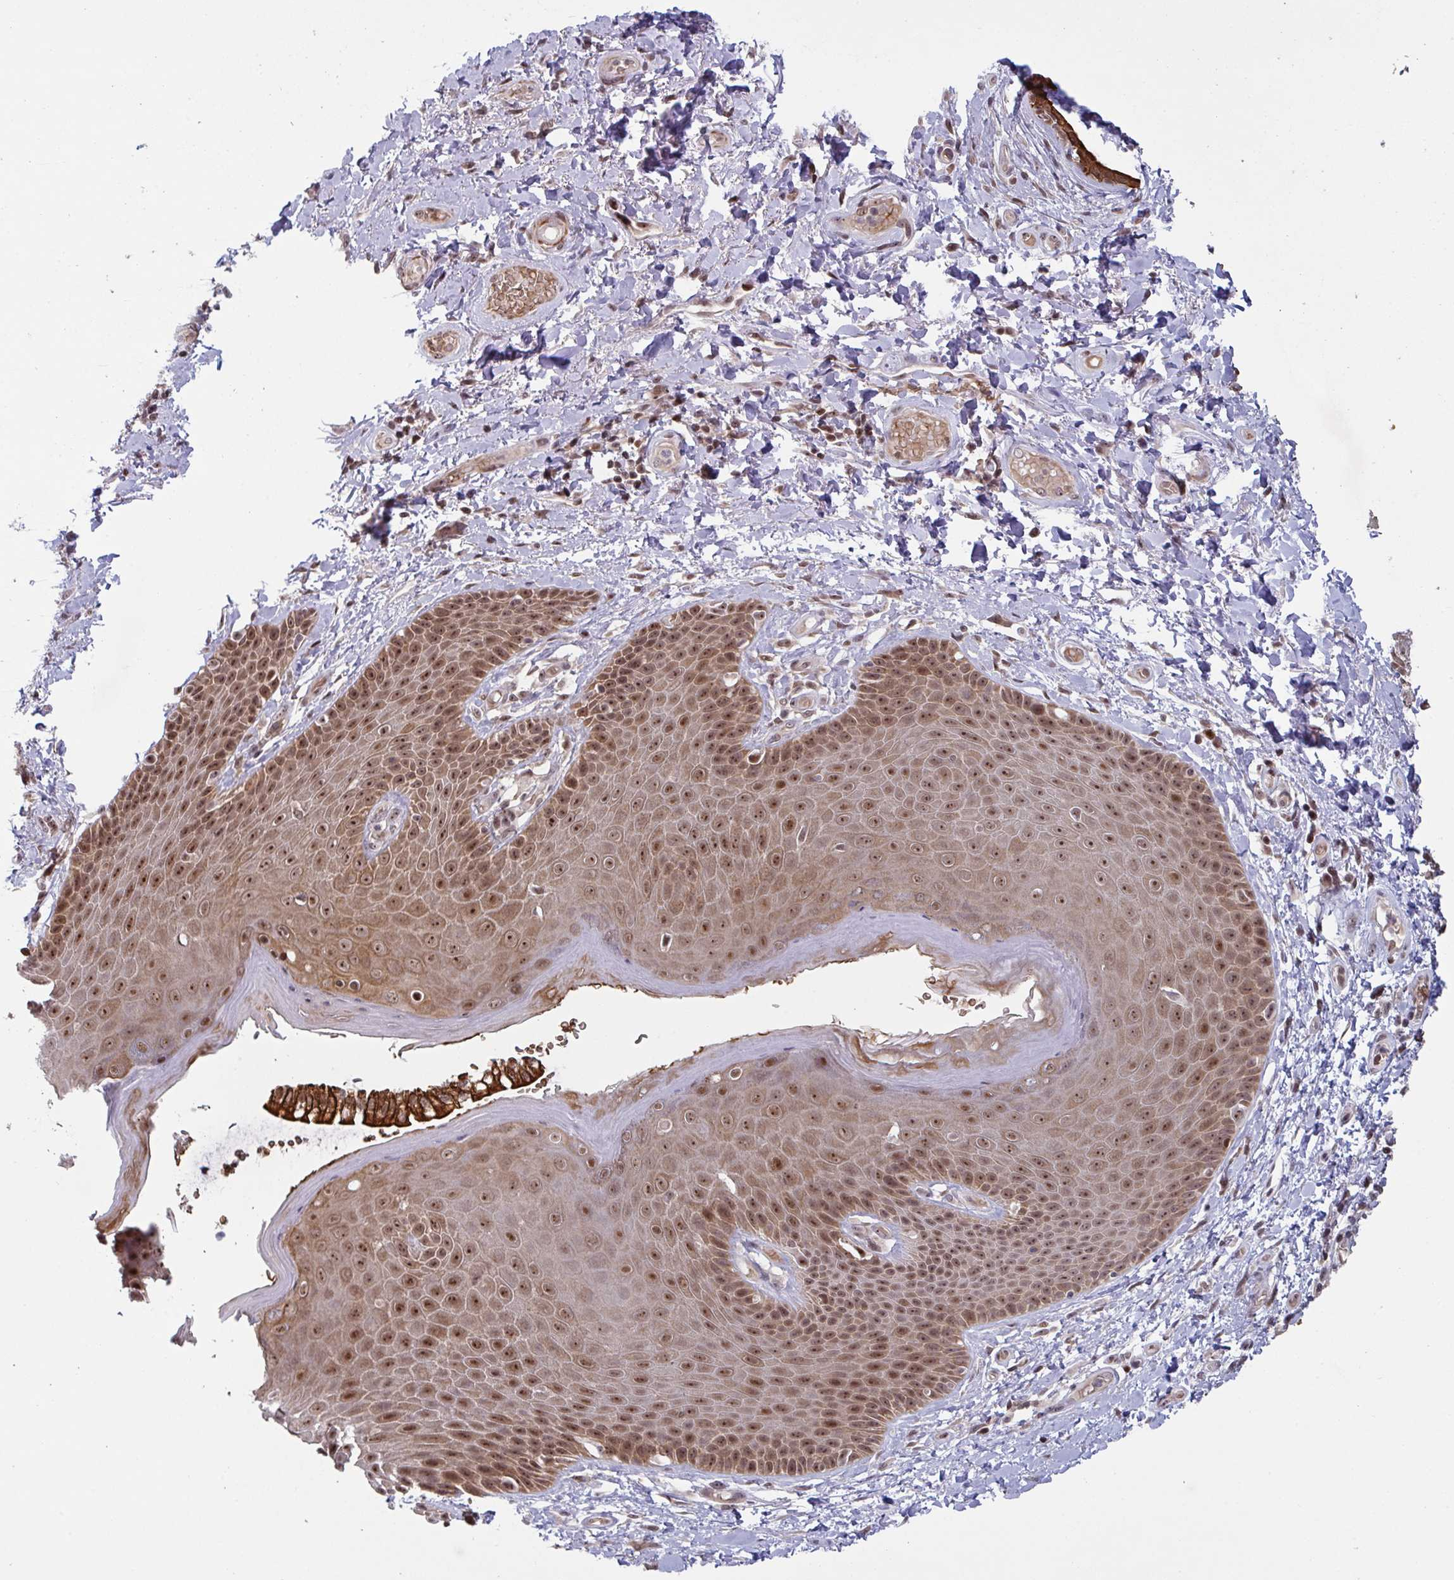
{"staining": {"intensity": "moderate", "quantity": ">75%", "location": "cytoplasmic/membranous,nuclear"}, "tissue": "skin", "cell_type": "Epidermal cells", "image_type": "normal", "snomed": [{"axis": "morphology", "description": "Normal tissue, NOS"}, {"axis": "topography", "description": "Anal"}, {"axis": "topography", "description": "Peripheral nerve tissue"}], "caption": "The immunohistochemical stain labels moderate cytoplasmic/membranous,nuclear staining in epidermal cells of normal skin. The staining was performed using DAB (3,3'-diaminobenzidine), with brown indicating positive protein expression. Nuclei are stained blue with hematoxylin.", "gene": "NLRP13", "patient": {"sex": "male", "age": 51}}